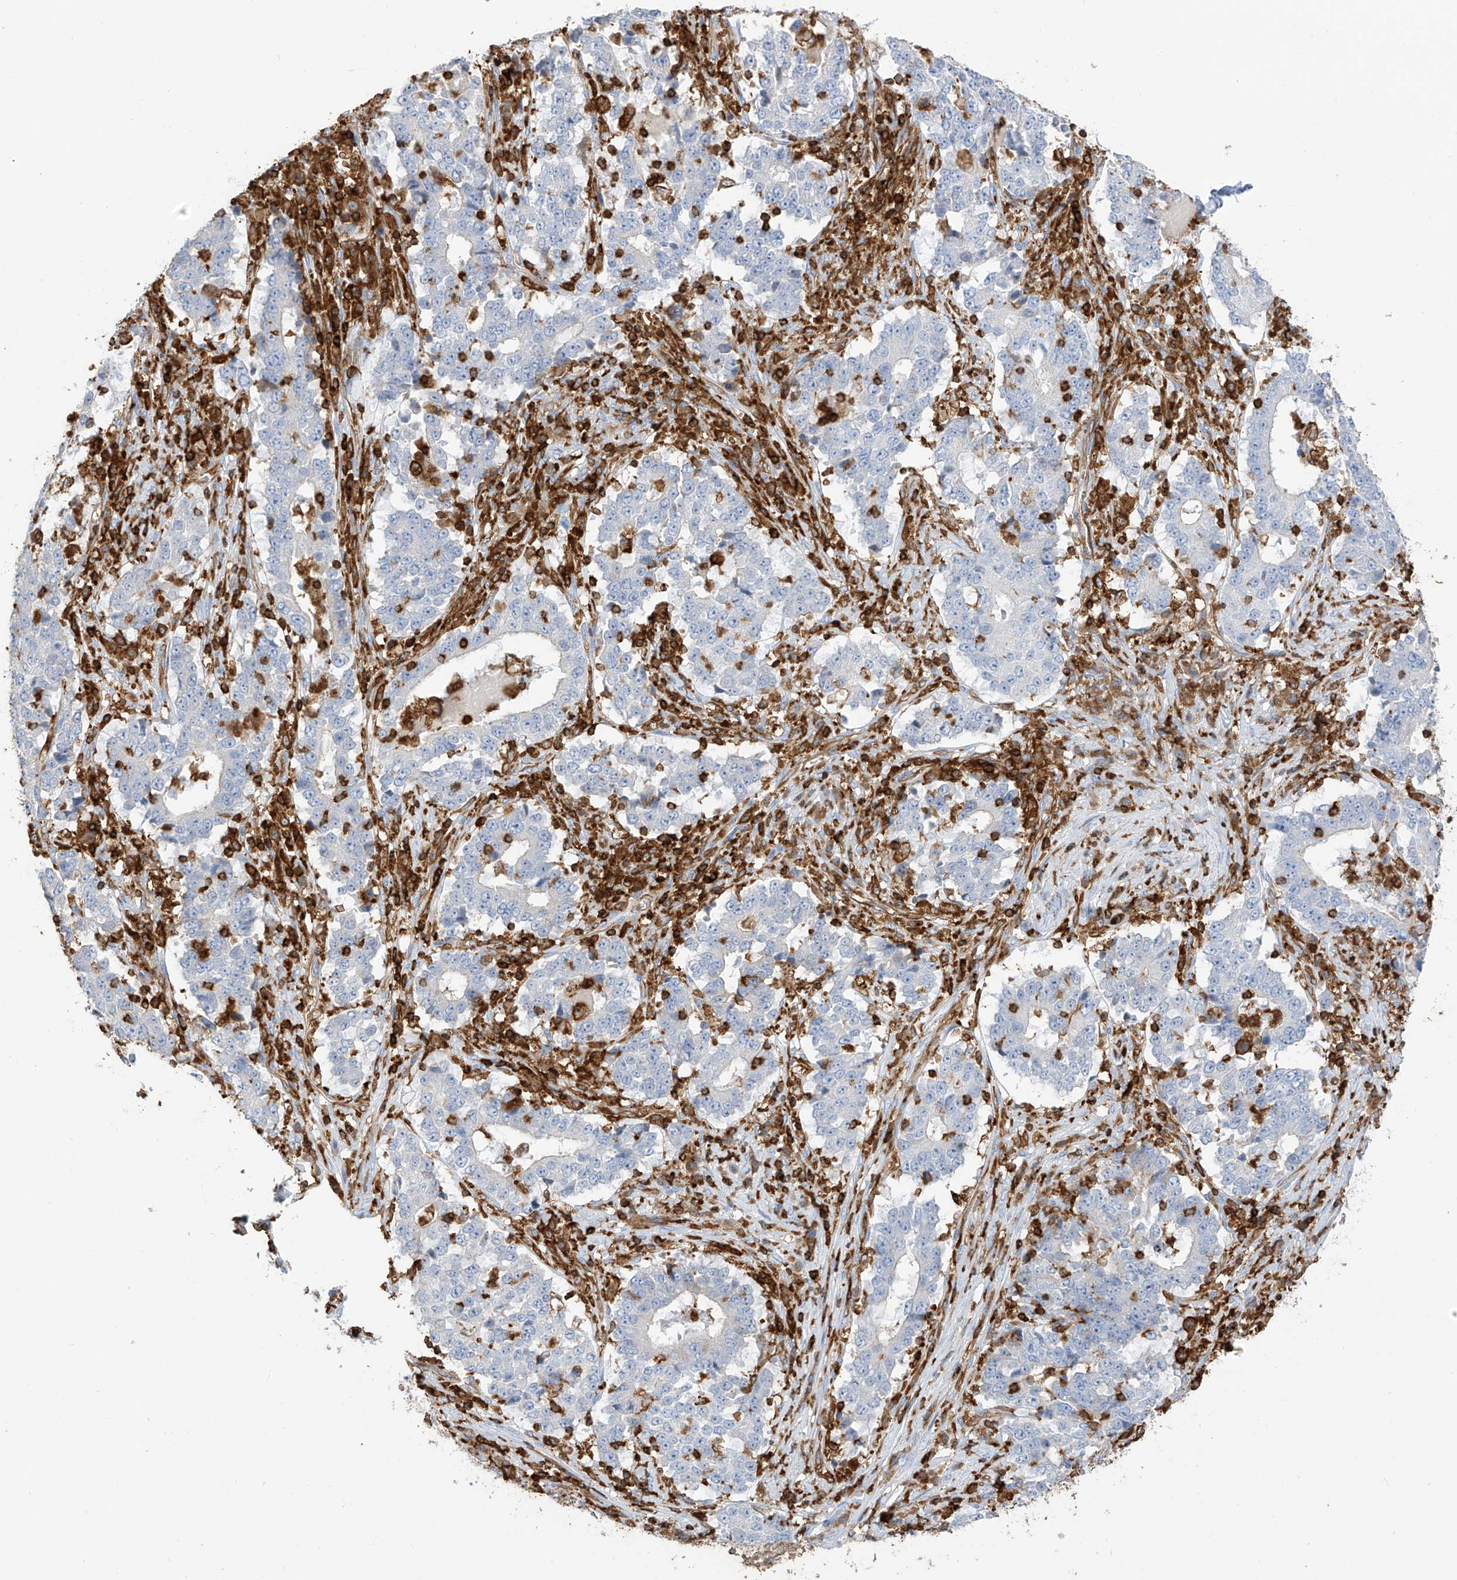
{"staining": {"intensity": "negative", "quantity": "none", "location": "none"}, "tissue": "stomach cancer", "cell_type": "Tumor cells", "image_type": "cancer", "snomed": [{"axis": "morphology", "description": "Adenocarcinoma, NOS"}, {"axis": "topography", "description": "Stomach"}], "caption": "High magnification brightfield microscopy of adenocarcinoma (stomach) stained with DAB (3,3'-diaminobenzidine) (brown) and counterstained with hematoxylin (blue): tumor cells show no significant expression. (Immunohistochemistry, brightfield microscopy, high magnification).", "gene": "ARHGAP25", "patient": {"sex": "male", "age": 59}}